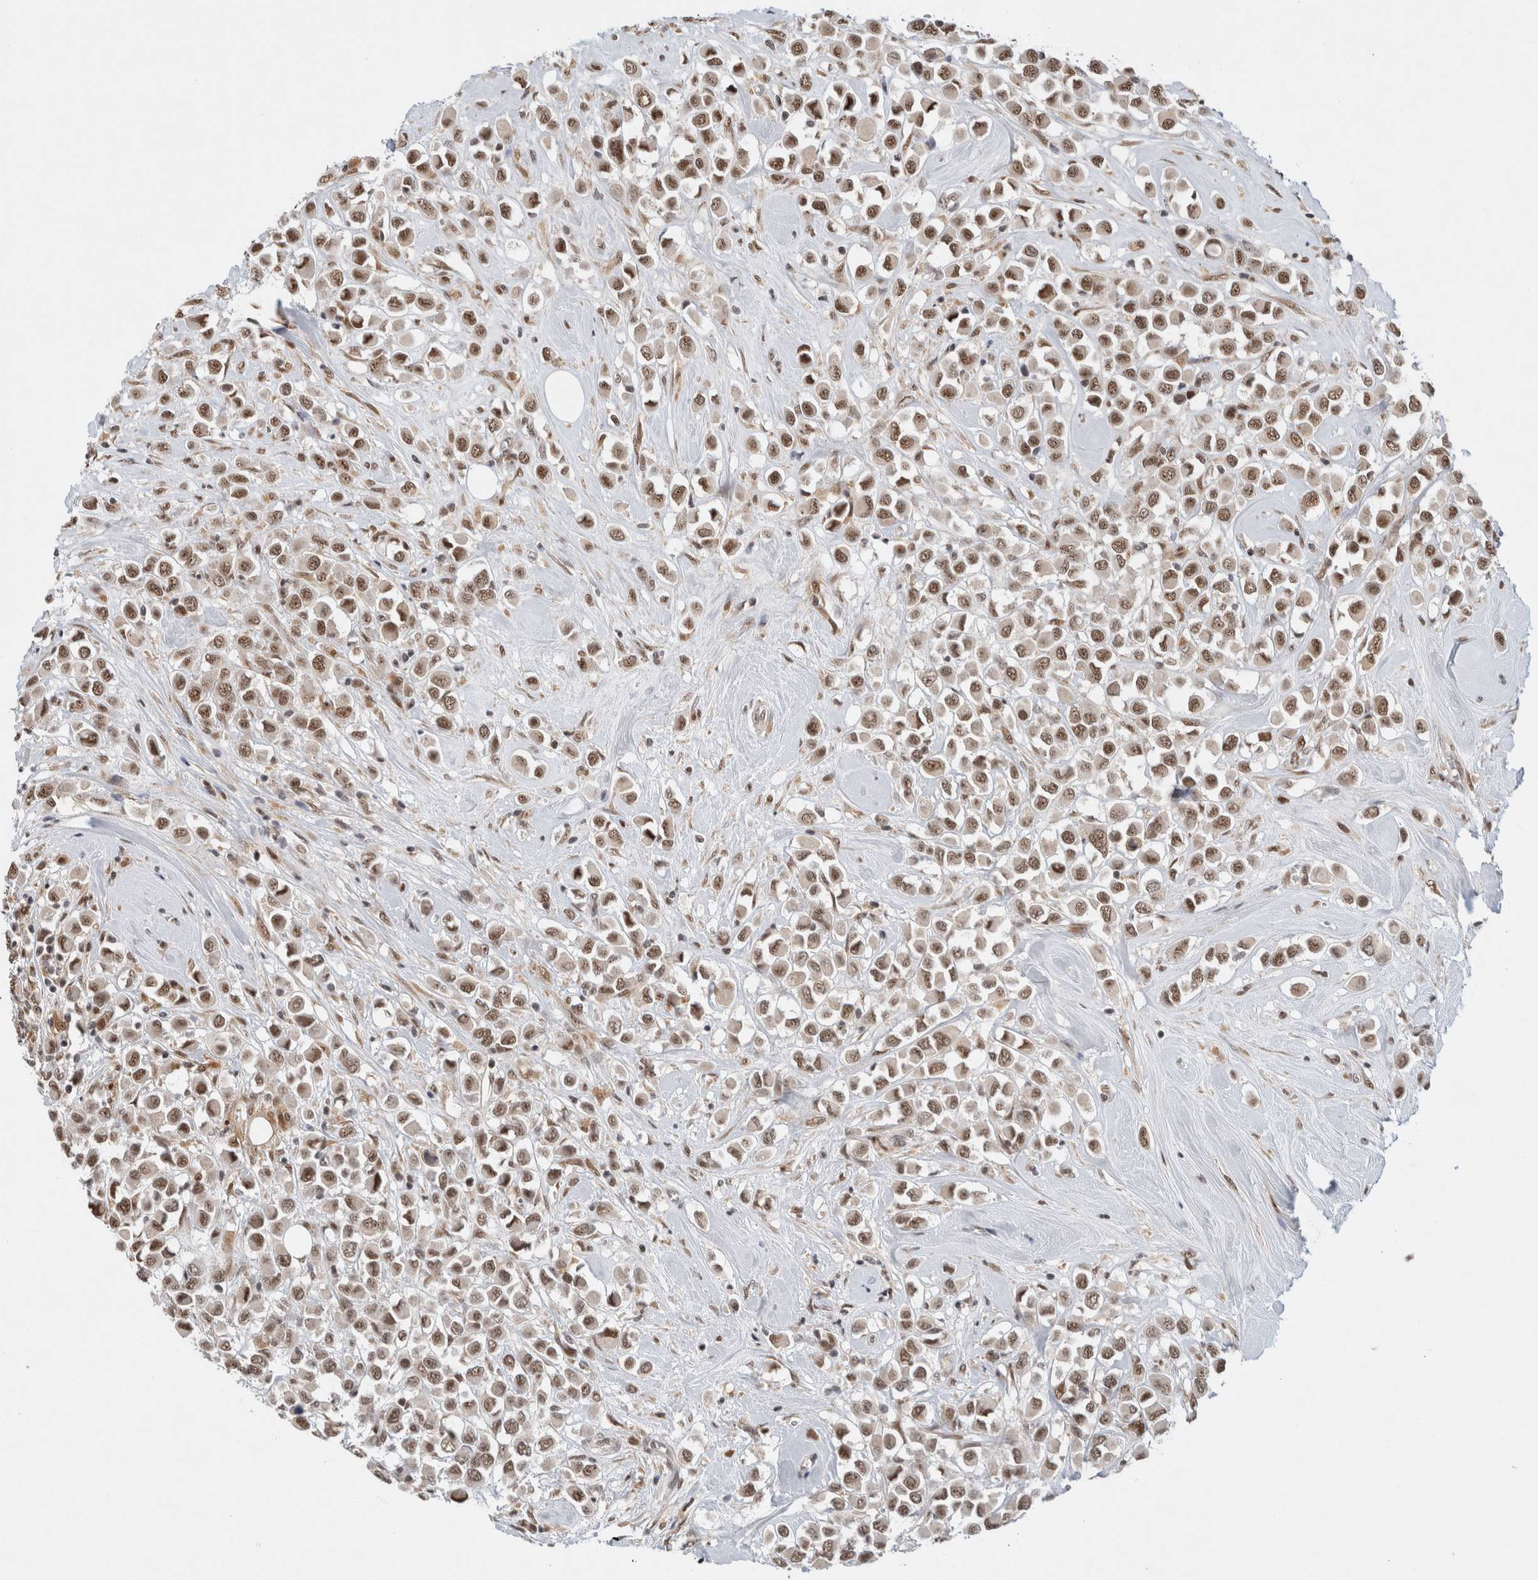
{"staining": {"intensity": "moderate", "quantity": ">75%", "location": "nuclear"}, "tissue": "breast cancer", "cell_type": "Tumor cells", "image_type": "cancer", "snomed": [{"axis": "morphology", "description": "Duct carcinoma"}, {"axis": "topography", "description": "Breast"}], "caption": "Protein staining of breast cancer tissue exhibits moderate nuclear positivity in approximately >75% of tumor cells. Using DAB (brown) and hematoxylin (blue) stains, captured at high magnification using brightfield microscopy.", "gene": "NCAPG2", "patient": {"sex": "female", "age": 61}}